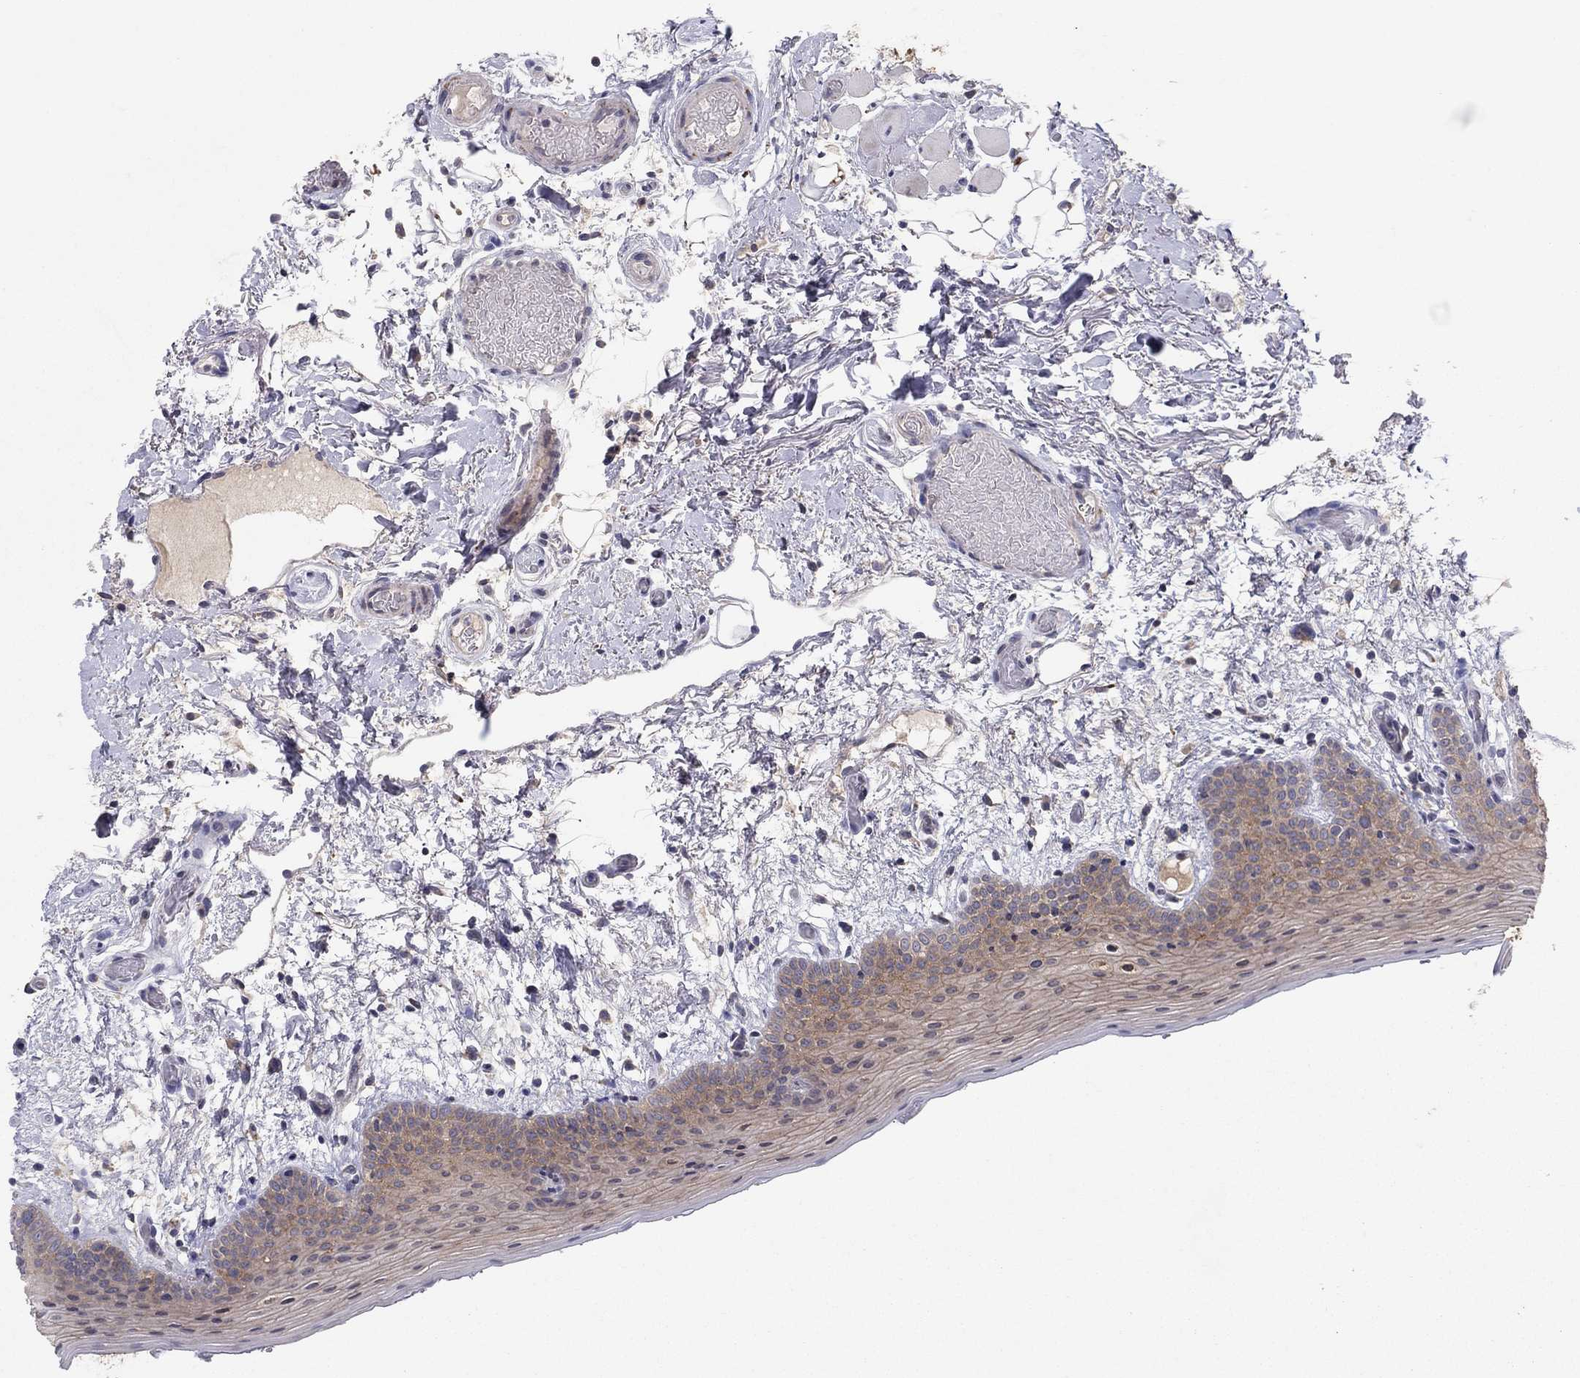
{"staining": {"intensity": "weak", "quantity": "25%-75%", "location": "cytoplasmic/membranous"}, "tissue": "oral mucosa", "cell_type": "Squamous epithelial cells", "image_type": "normal", "snomed": [{"axis": "morphology", "description": "Normal tissue, NOS"}, {"axis": "topography", "description": "Oral tissue"}, {"axis": "topography", "description": "Tounge, NOS"}], "caption": "Weak cytoplasmic/membranous protein positivity is appreciated in about 25%-75% of squamous epithelial cells in oral mucosa. Immunohistochemistry stains the protein in brown and the nuclei are stained blue.", "gene": "CRACDL", "patient": {"sex": "female", "age": 86}}